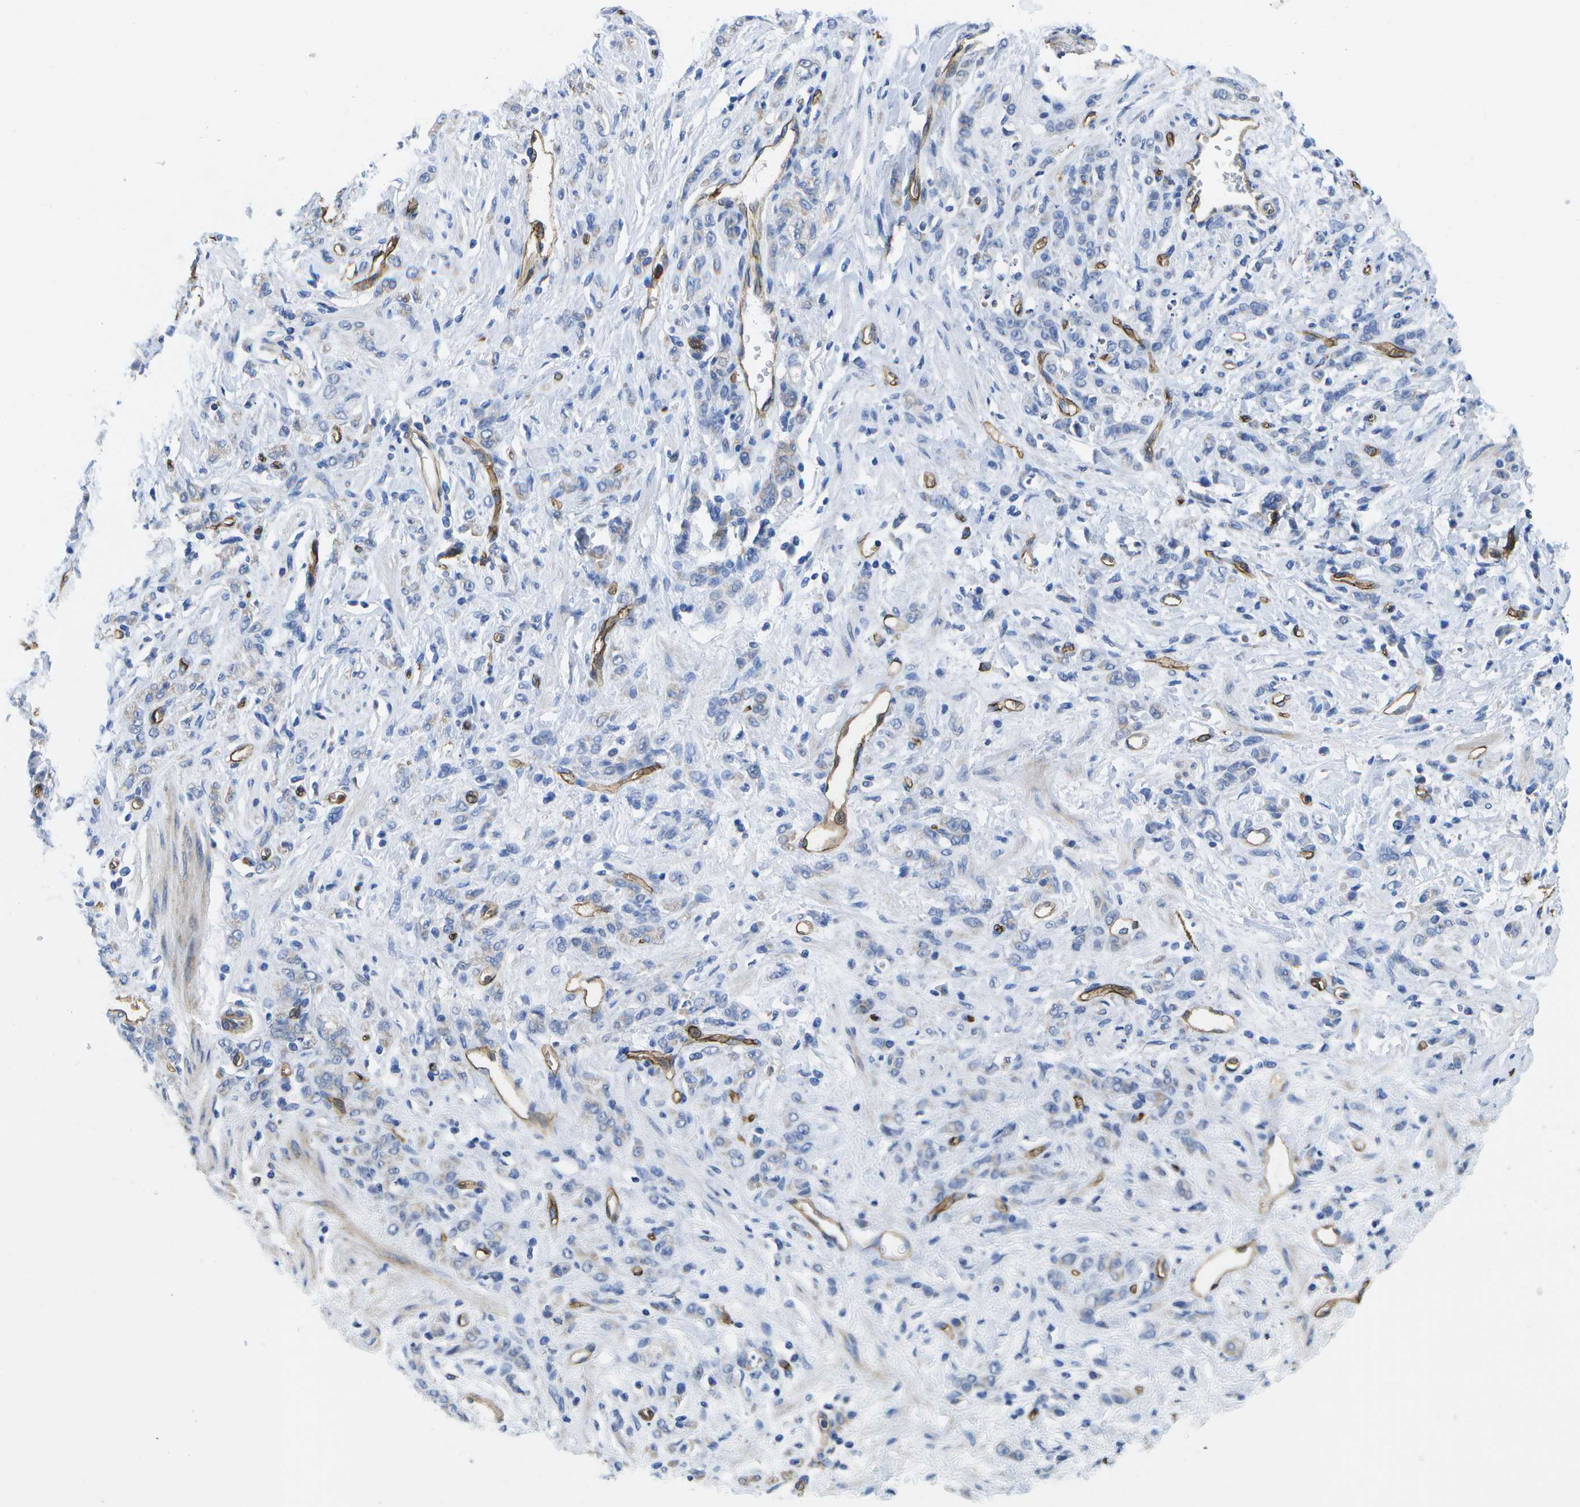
{"staining": {"intensity": "negative", "quantity": "none", "location": "none"}, "tissue": "stomach cancer", "cell_type": "Tumor cells", "image_type": "cancer", "snomed": [{"axis": "morphology", "description": "Normal tissue, NOS"}, {"axis": "morphology", "description": "Adenocarcinoma, NOS"}, {"axis": "topography", "description": "Stomach"}], "caption": "This micrograph is of stomach adenocarcinoma stained with immunohistochemistry (IHC) to label a protein in brown with the nuclei are counter-stained blue. There is no expression in tumor cells. (Immunohistochemistry (ihc), brightfield microscopy, high magnification).", "gene": "DYSF", "patient": {"sex": "male", "age": 82}}